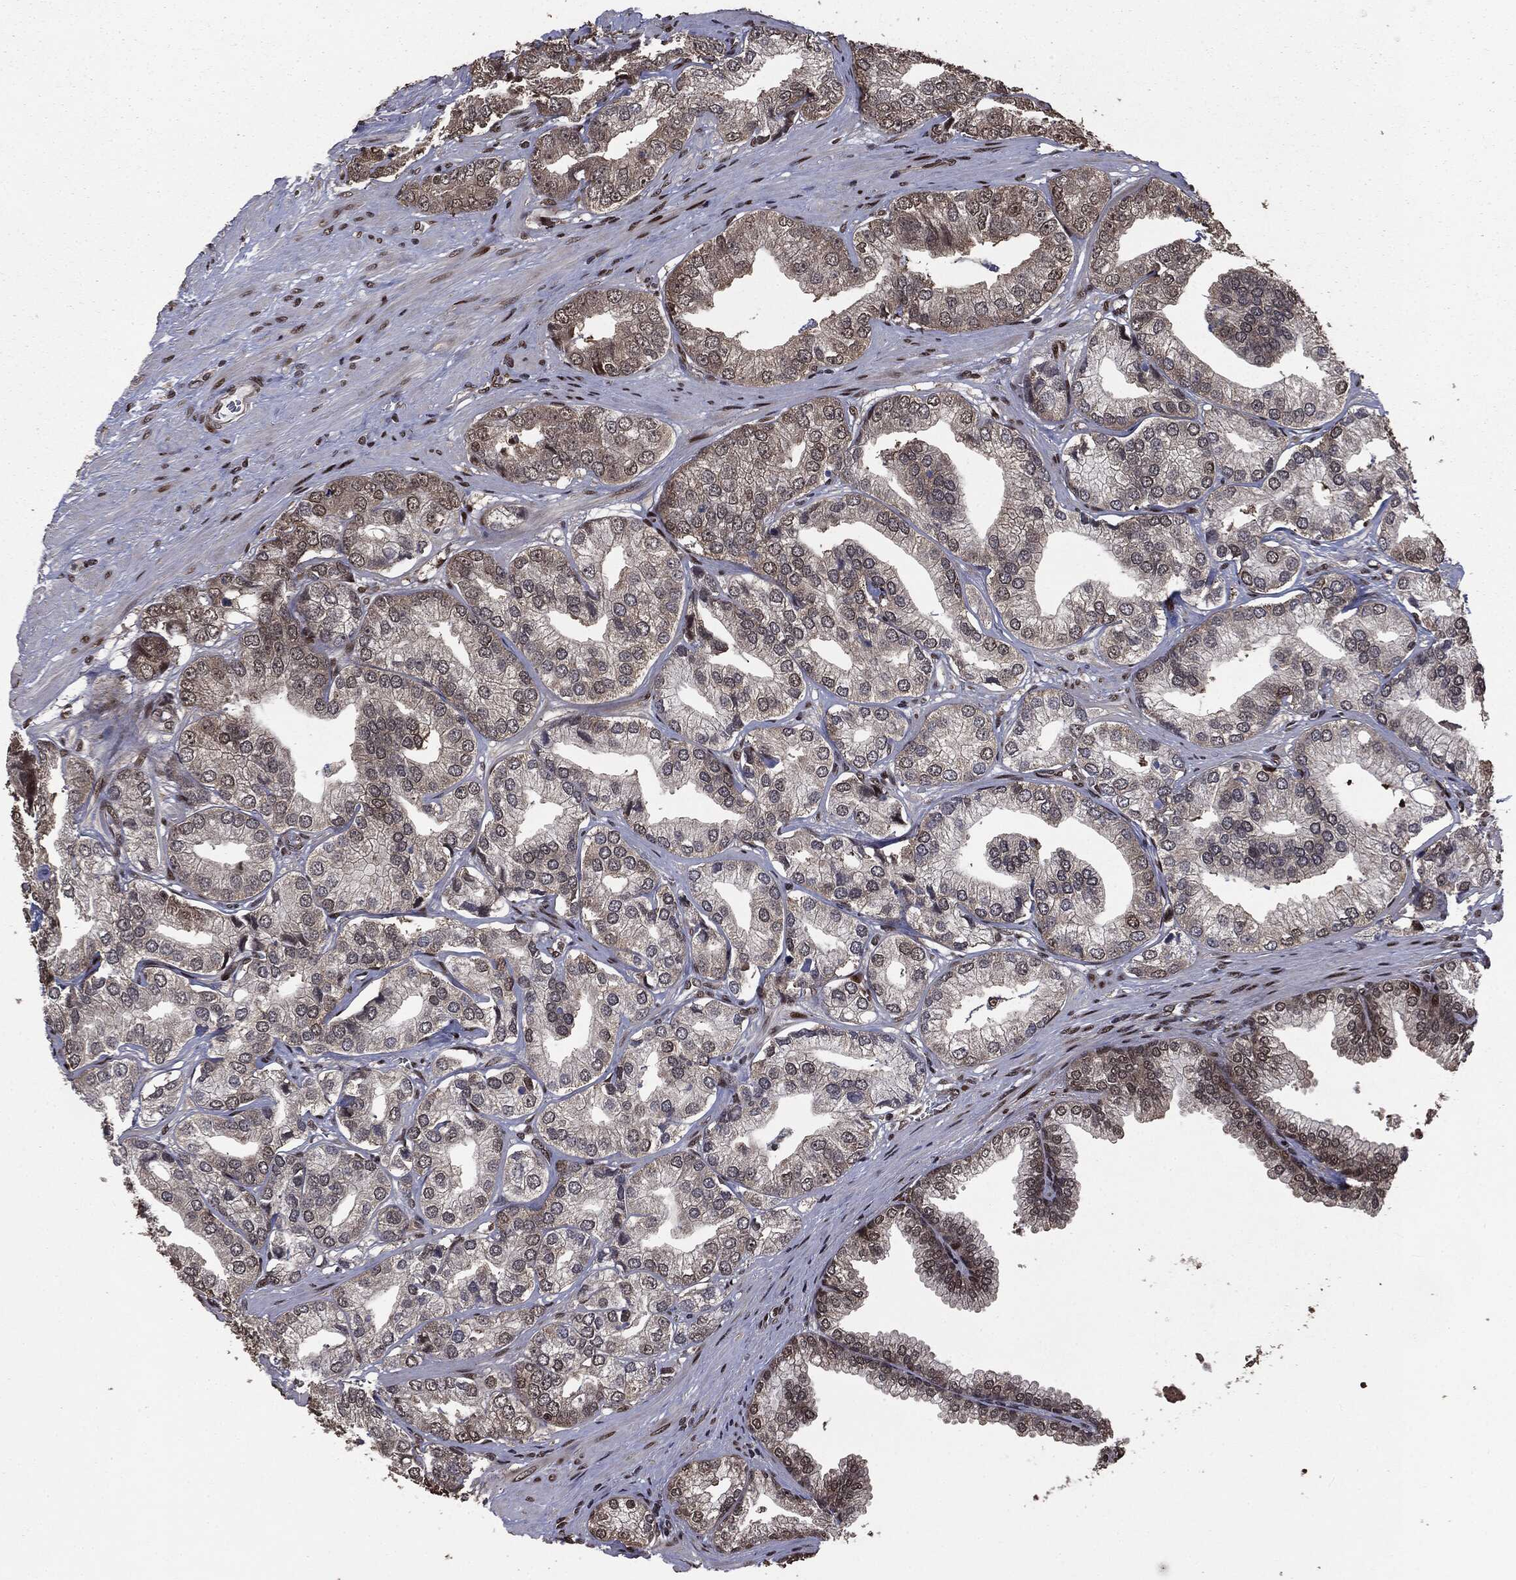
{"staining": {"intensity": "strong", "quantity": "<25%", "location": "nuclear"}, "tissue": "prostate cancer", "cell_type": "Tumor cells", "image_type": "cancer", "snomed": [{"axis": "morphology", "description": "Adenocarcinoma, High grade"}, {"axis": "topography", "description": "Prostate"}], "caption": "A high-resolution photomicrograph shows immunohistochemistry (IHC) staining of prostate cancer (high-grade adenocarcinoma), which exhibits strong nuclear staining in about <25% of tumor cells. (IHC, brightfield microscopy, high magnification).", "gene": "DVL2", "patient": {"sex": "male", "age": 58}}